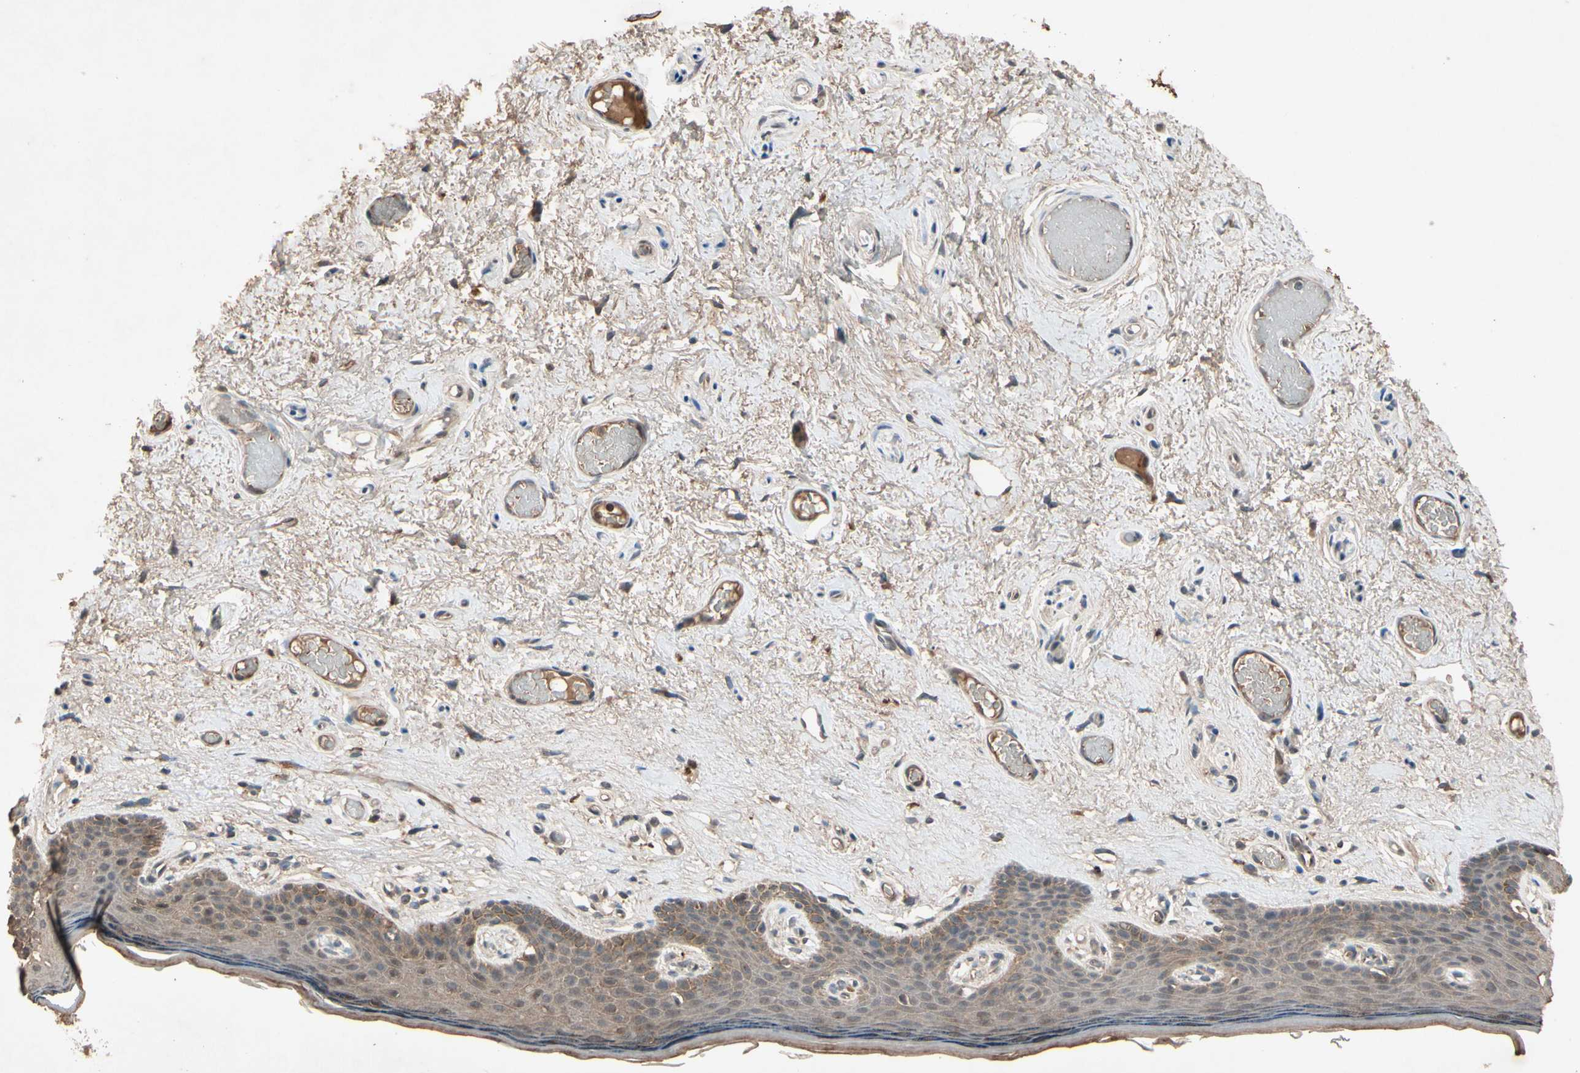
{"staining": {"intensity": "weak", "quantity": ">75%", "location": "cytoplasmic/membranous"}, "tissue": "skin", "cell_type": "Epidermal cells", "image_type": "normal", "snomed": [{"axis": "morphology", "description": "Normal tissue, NOS"}, {"axis": "topography", "description": "Vulva"}], "caption": "The micrograph exhibits immunohistochemical staining of unremarkable skin. There is weak cytoplasmic/membranous expression is identified in approximately >75% of epidermal cells.", "gene": "NSF", "patient": {"sex": "female", "age": 54}}